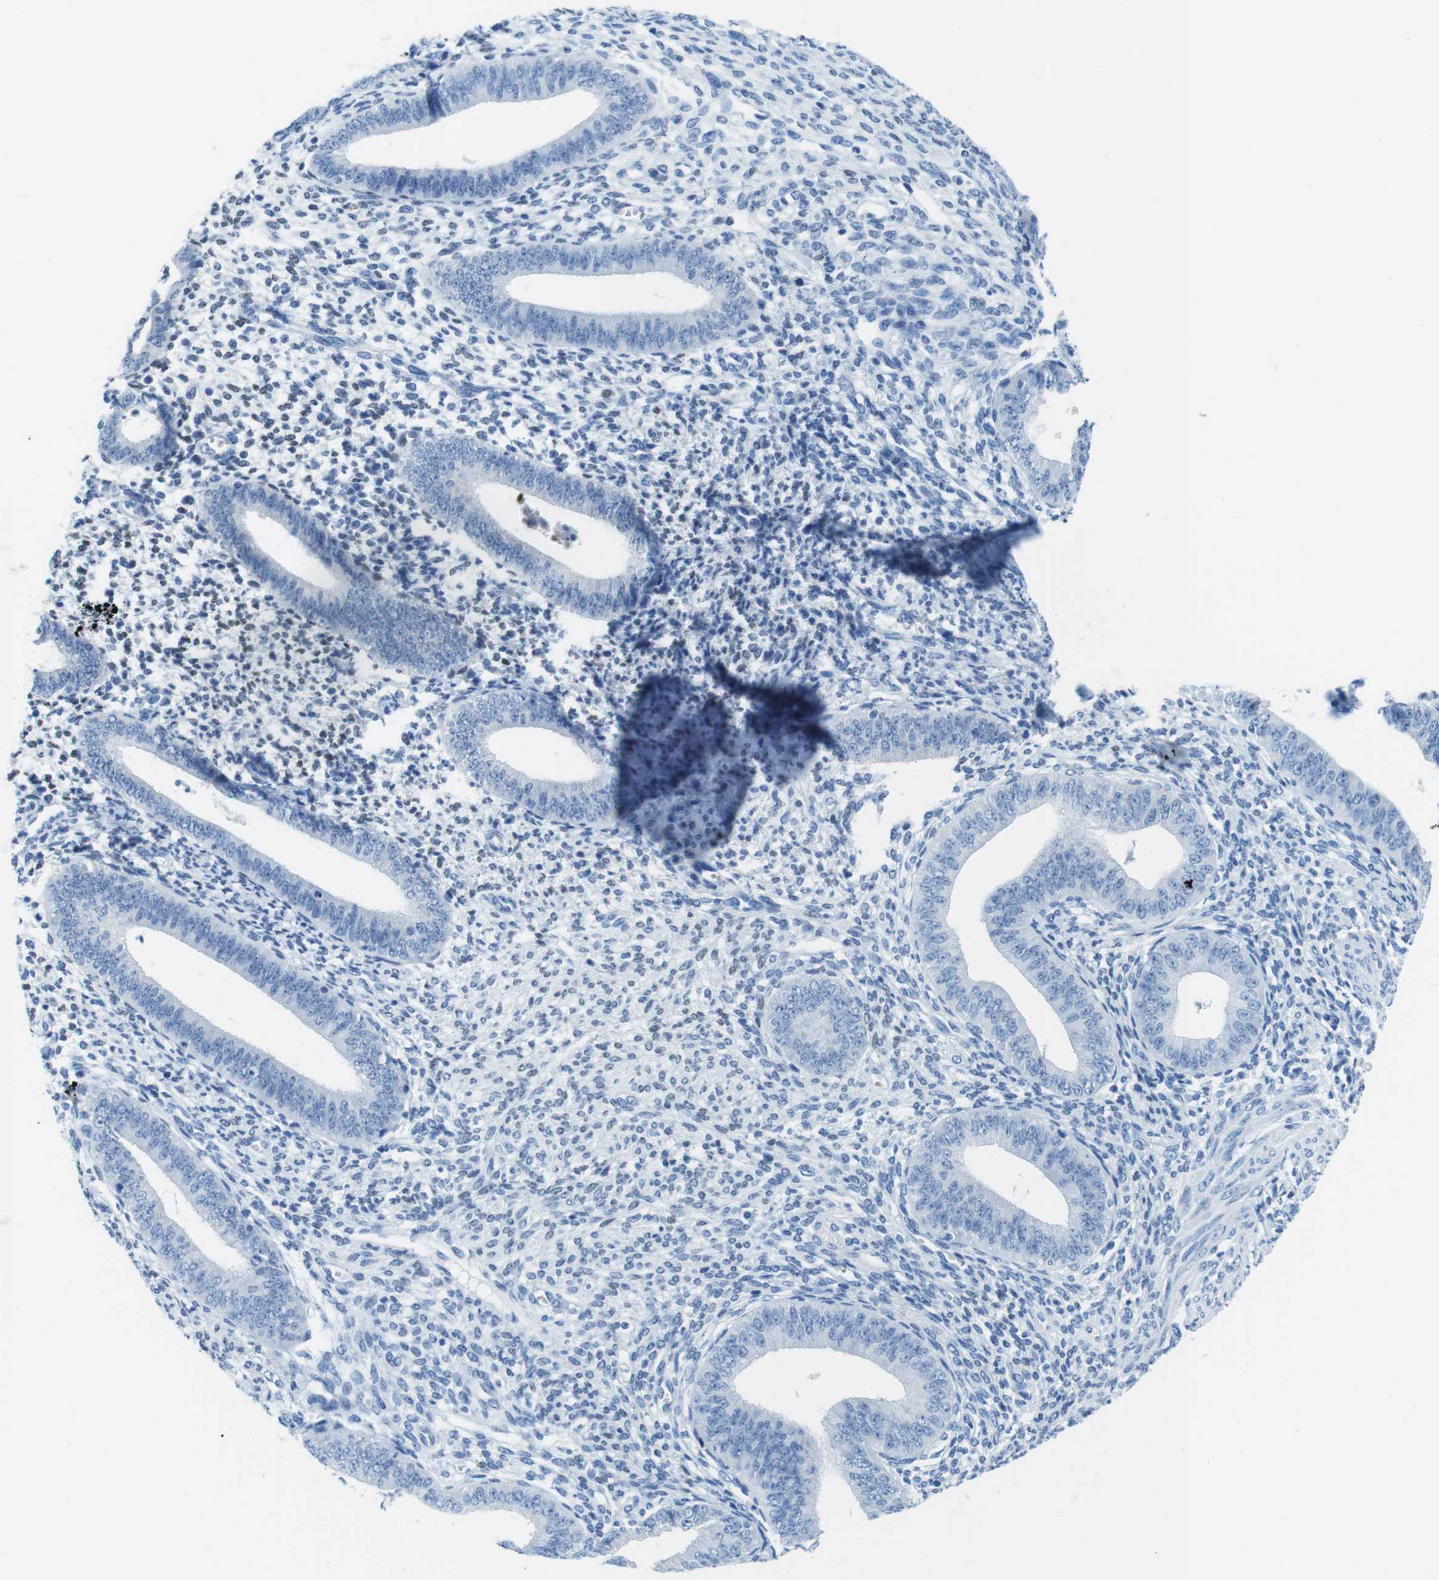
{"staining": {"intensity": "moderate", "quantity": "<25%", "location": "cytoplasmic/membranous,nuclear"}, "tissue": "endometrium", "cell_type": "Cells in endometrial stroma", "image_type": "normal", "snomed": [{"axis": "morphology", "description": "Normal tissue, NOS"}, {"axis": "topography", "description": "Endometrium"}], "caption": "This photomicrograph shows immunohistochemistry (IHC) staining of unremarkable endometrium, with low moderate cytoplasmic/membranous,nuclear positivity in about <25% of cells in endometrial stroma.", "gene": "TFAP2C", "patient": {"sex": "female", "age": 35}}